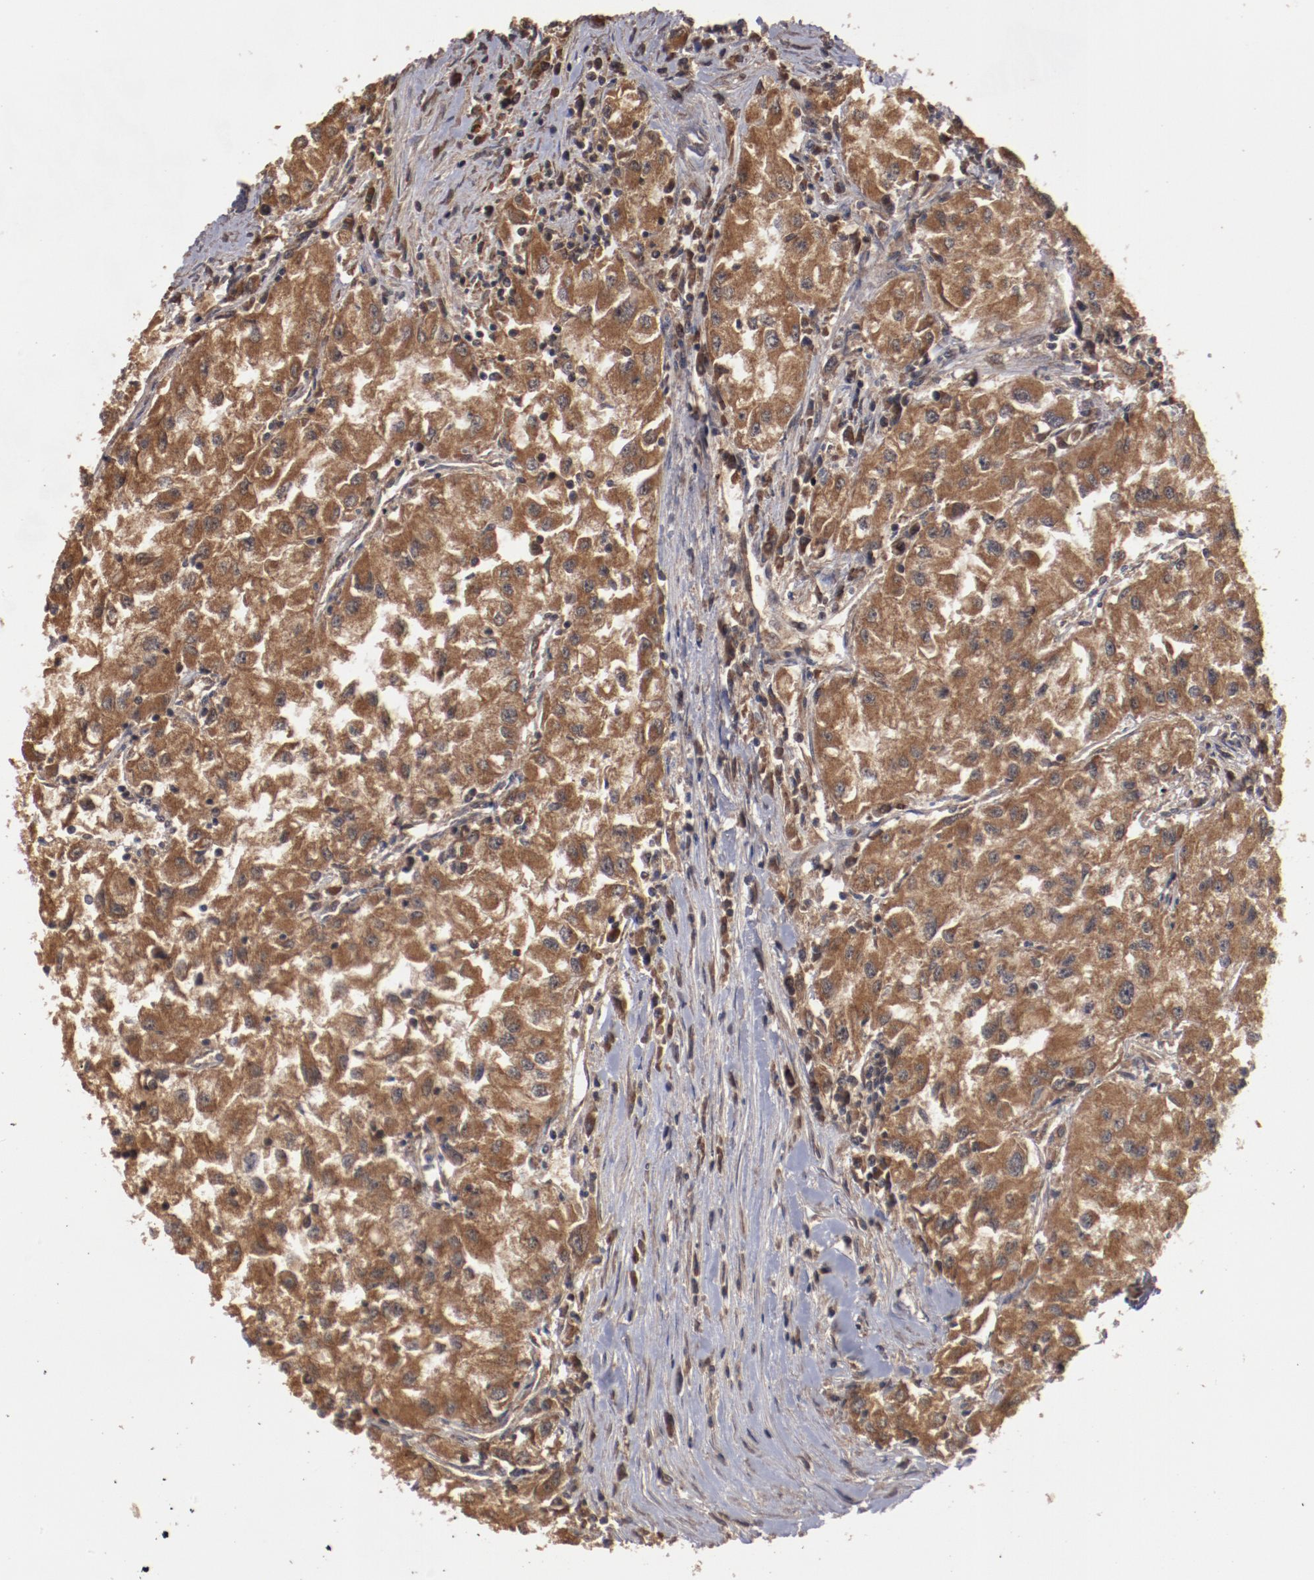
{"staining": {"intensity": "strong", "quantity": ">75%", "location": "cytoplasmic/membranous"}, "tissue": "renal cancer", "cell_type": "Tumor cells", "image_type": "cancer", "snomed": [{"axis": "morphology", "description": "Adenocarcinoma, NOS"}, {"axis": "topography", "description": "Kidney"}], "caption": "Immunohistochemical staining of human renal cancer demonstrates high levels of strong cytoplasmic/membranous protein expression in approximately >75% of tumor cells.", "gene": "TENM1", "patient": {"sex": "male", "age": 59}}